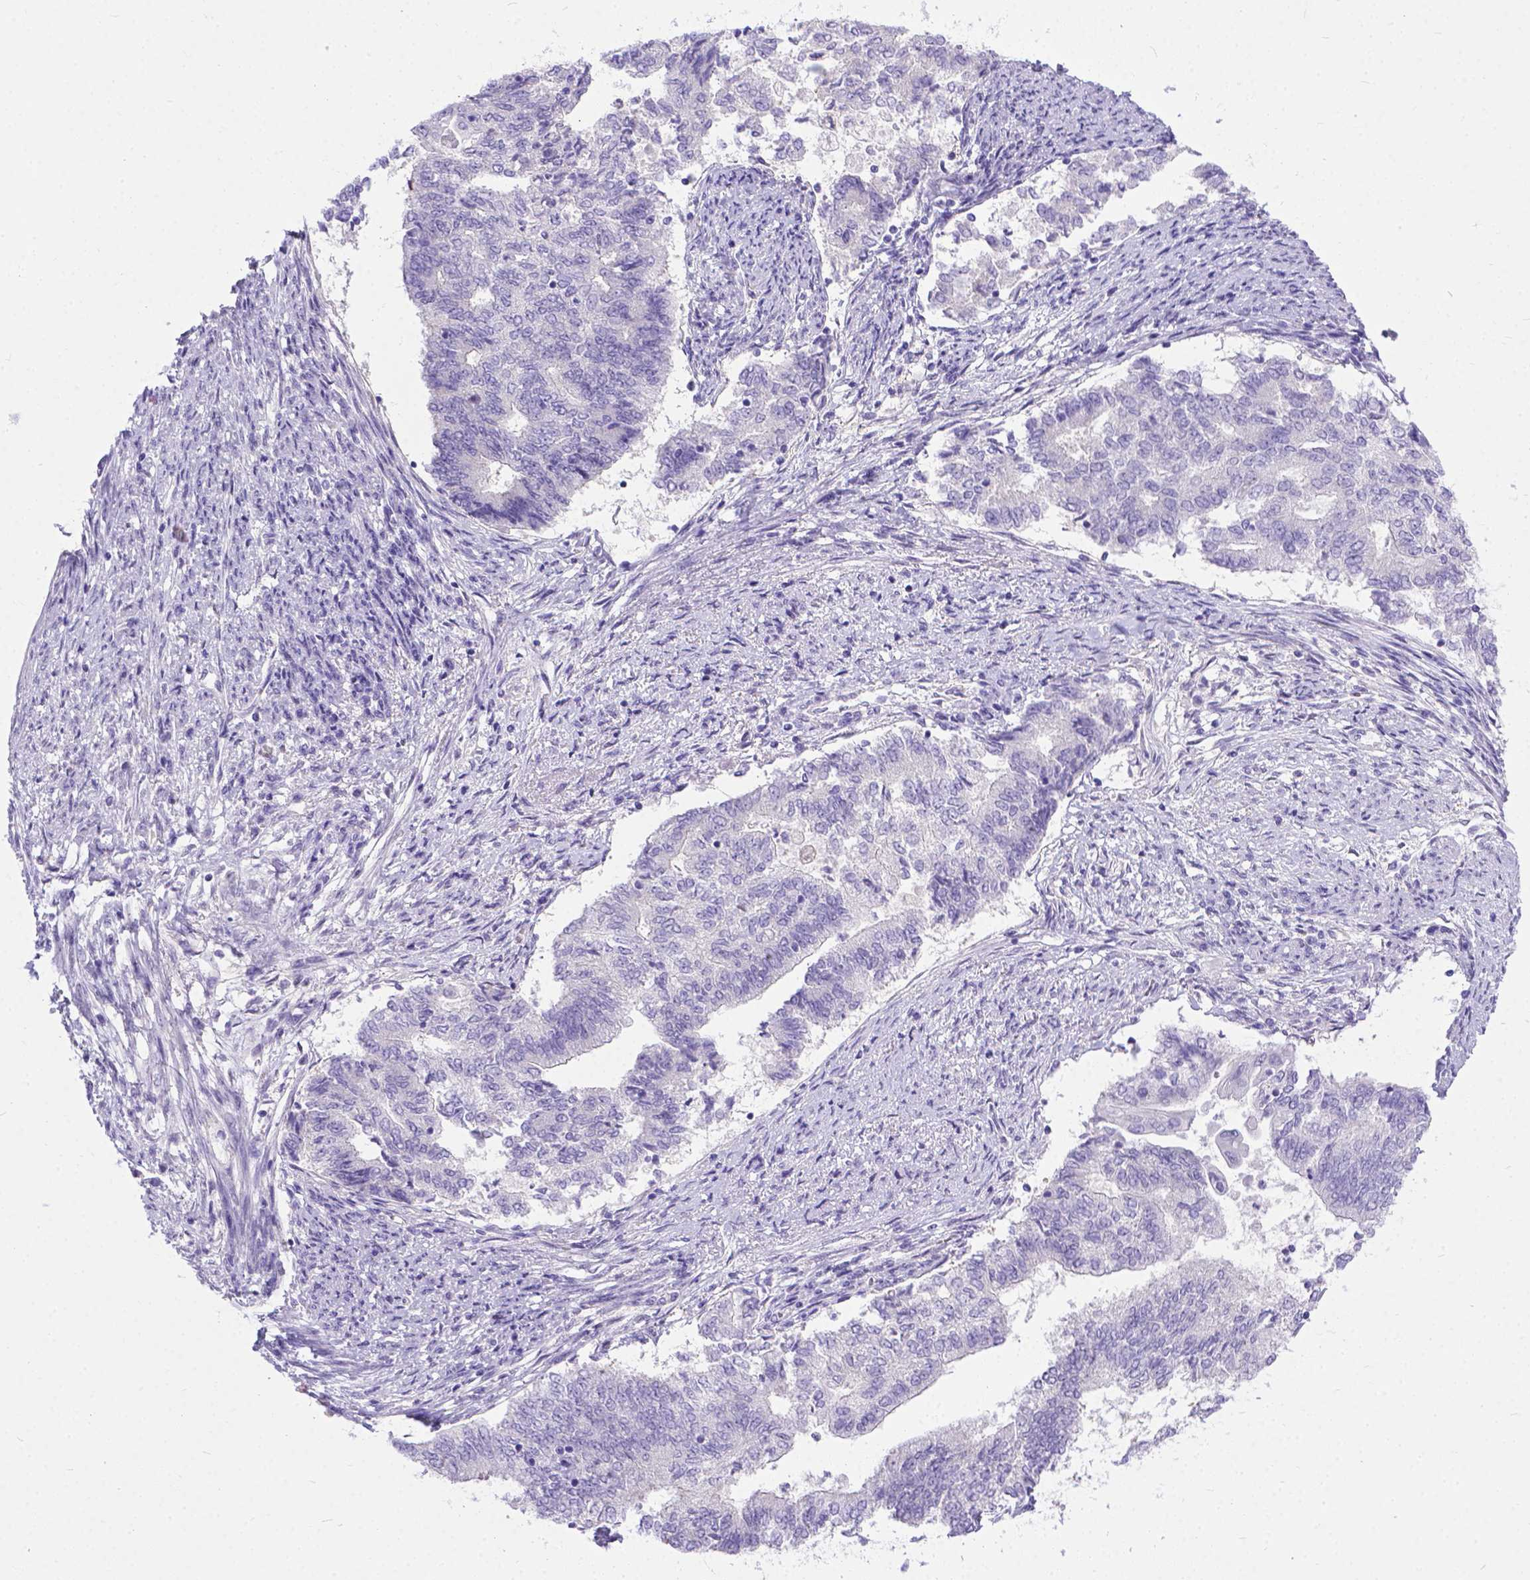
{"staining": {"intensity": "negative", "quantity": "none", "location": "none"}, "tissue": "endometrial cancer", "cell_type": "Tumor cells", "image_type": "cancer", "snomed": [{"axis": "morphology", "description": "Adenocarcinoma, NOS"}, {"axis": "topography", "description": "Endometrium"}], "caption": "Photomicrograph shows no protein positivity in tumor cells of endometrial adenocarcinoma tissue. The staining is performed using DAB (3,3'-diaminobenzidine) brown chromogen with nuclei counter-stained in using hematoxylin.", "gene": "TTLL6", "patient": {"sex": "female", "age": 65}}